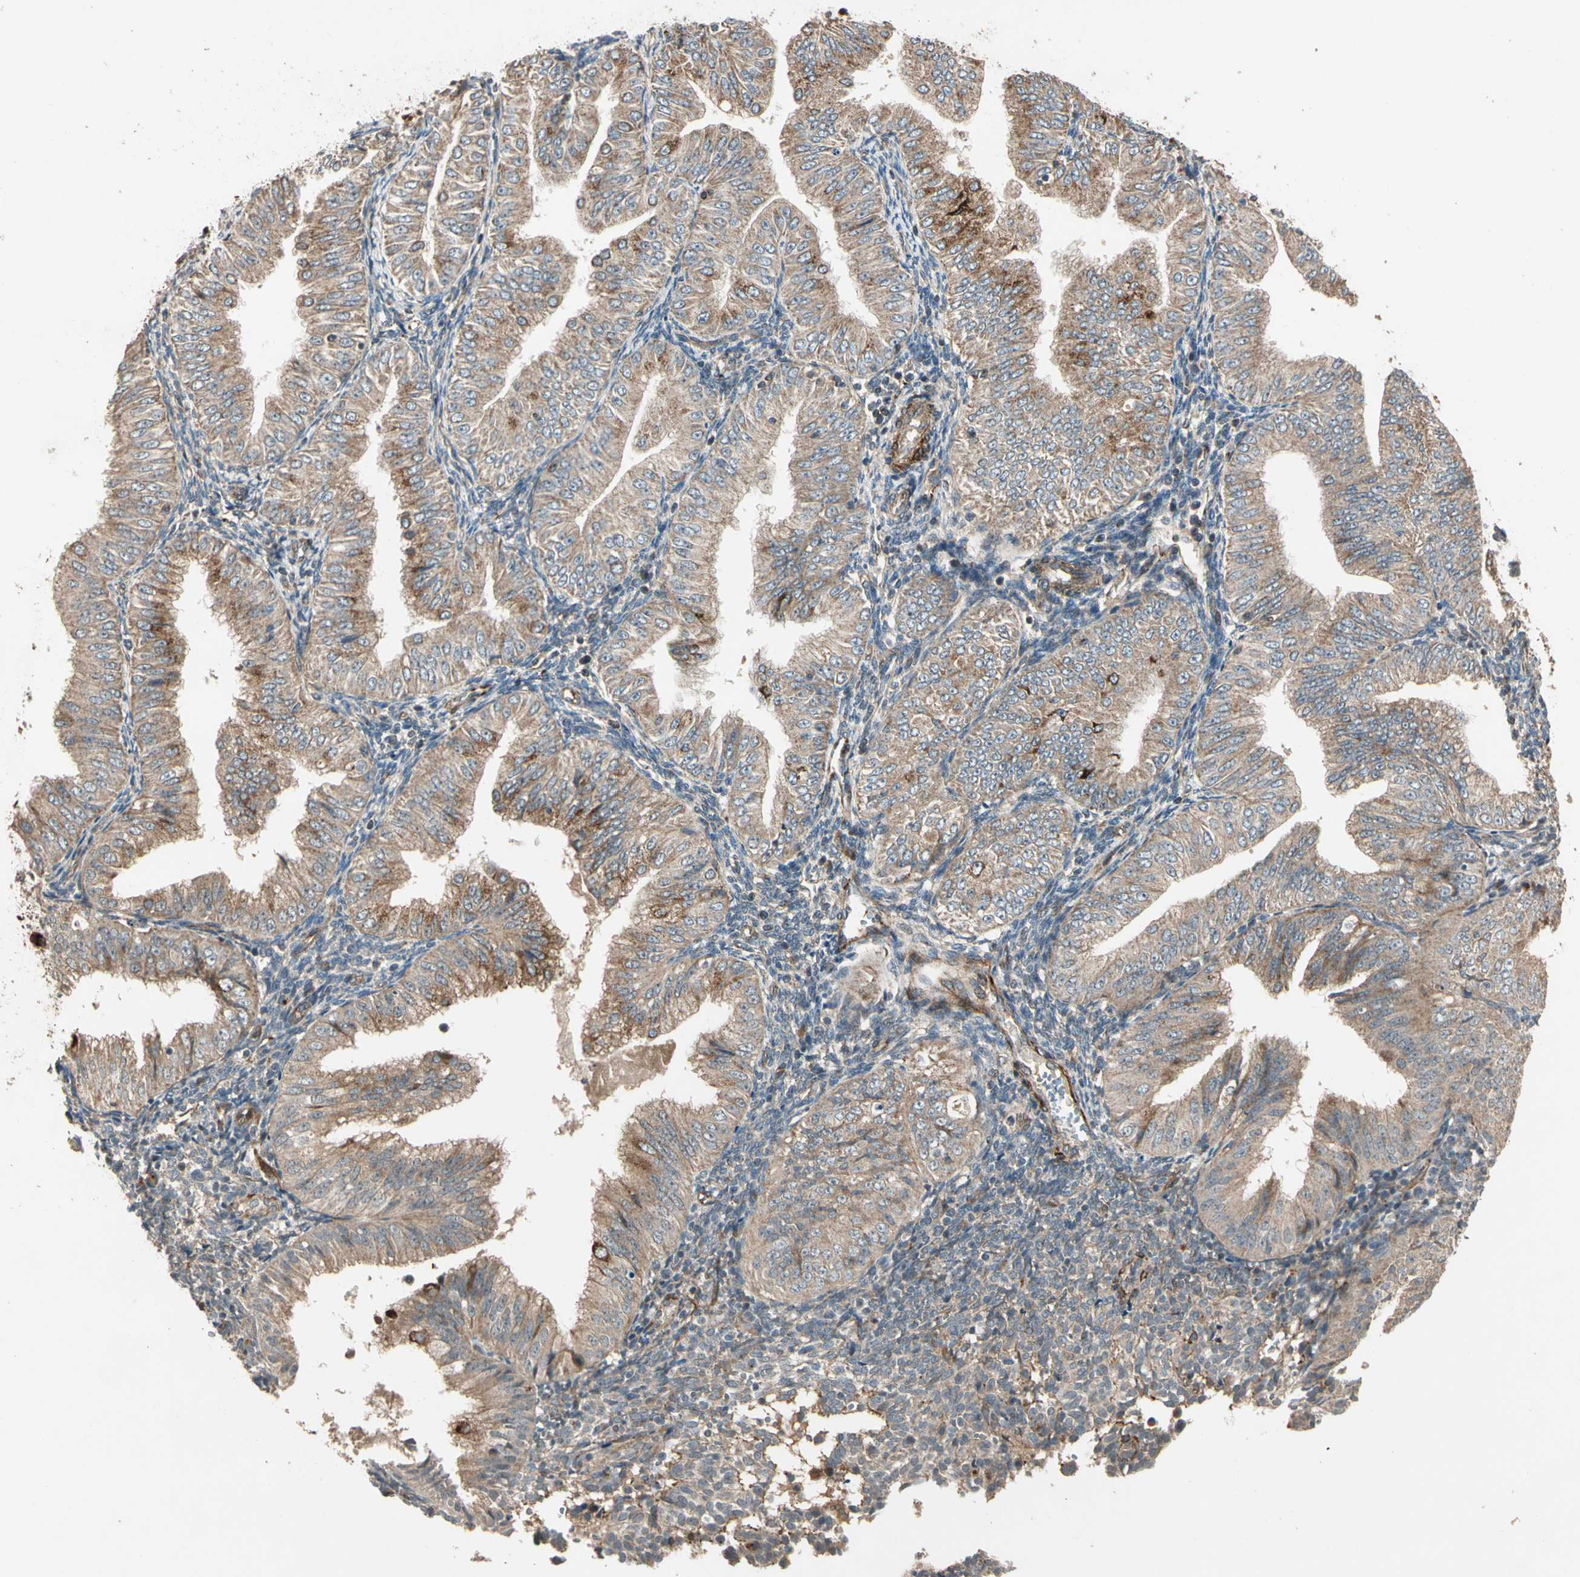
{"staining": {"intensity": "moderate", "quantity": ">75%", "location": "cytoplasmic/membranous"}, "tissue": "endometrial cancer", "cell_type": "Tumor cells", "image_type": "cancer", "snomed": [{"axis": "morphology", "description": "Normal tissue, NOS"}, {"axis": "morphology", "description": "Adenocarcinoma, NOS"}, {"axis": "topography", "description": "Endometrium"}], "caption": "Immunohistochemical staining of human endometrial adenocarcinoma reveals medium levels of moderate cytoplasmic/membranous protein expression in approximately >75% of tumor cells.", "gene": "GCK", "patient": {"sex": "female", "age": 53}}